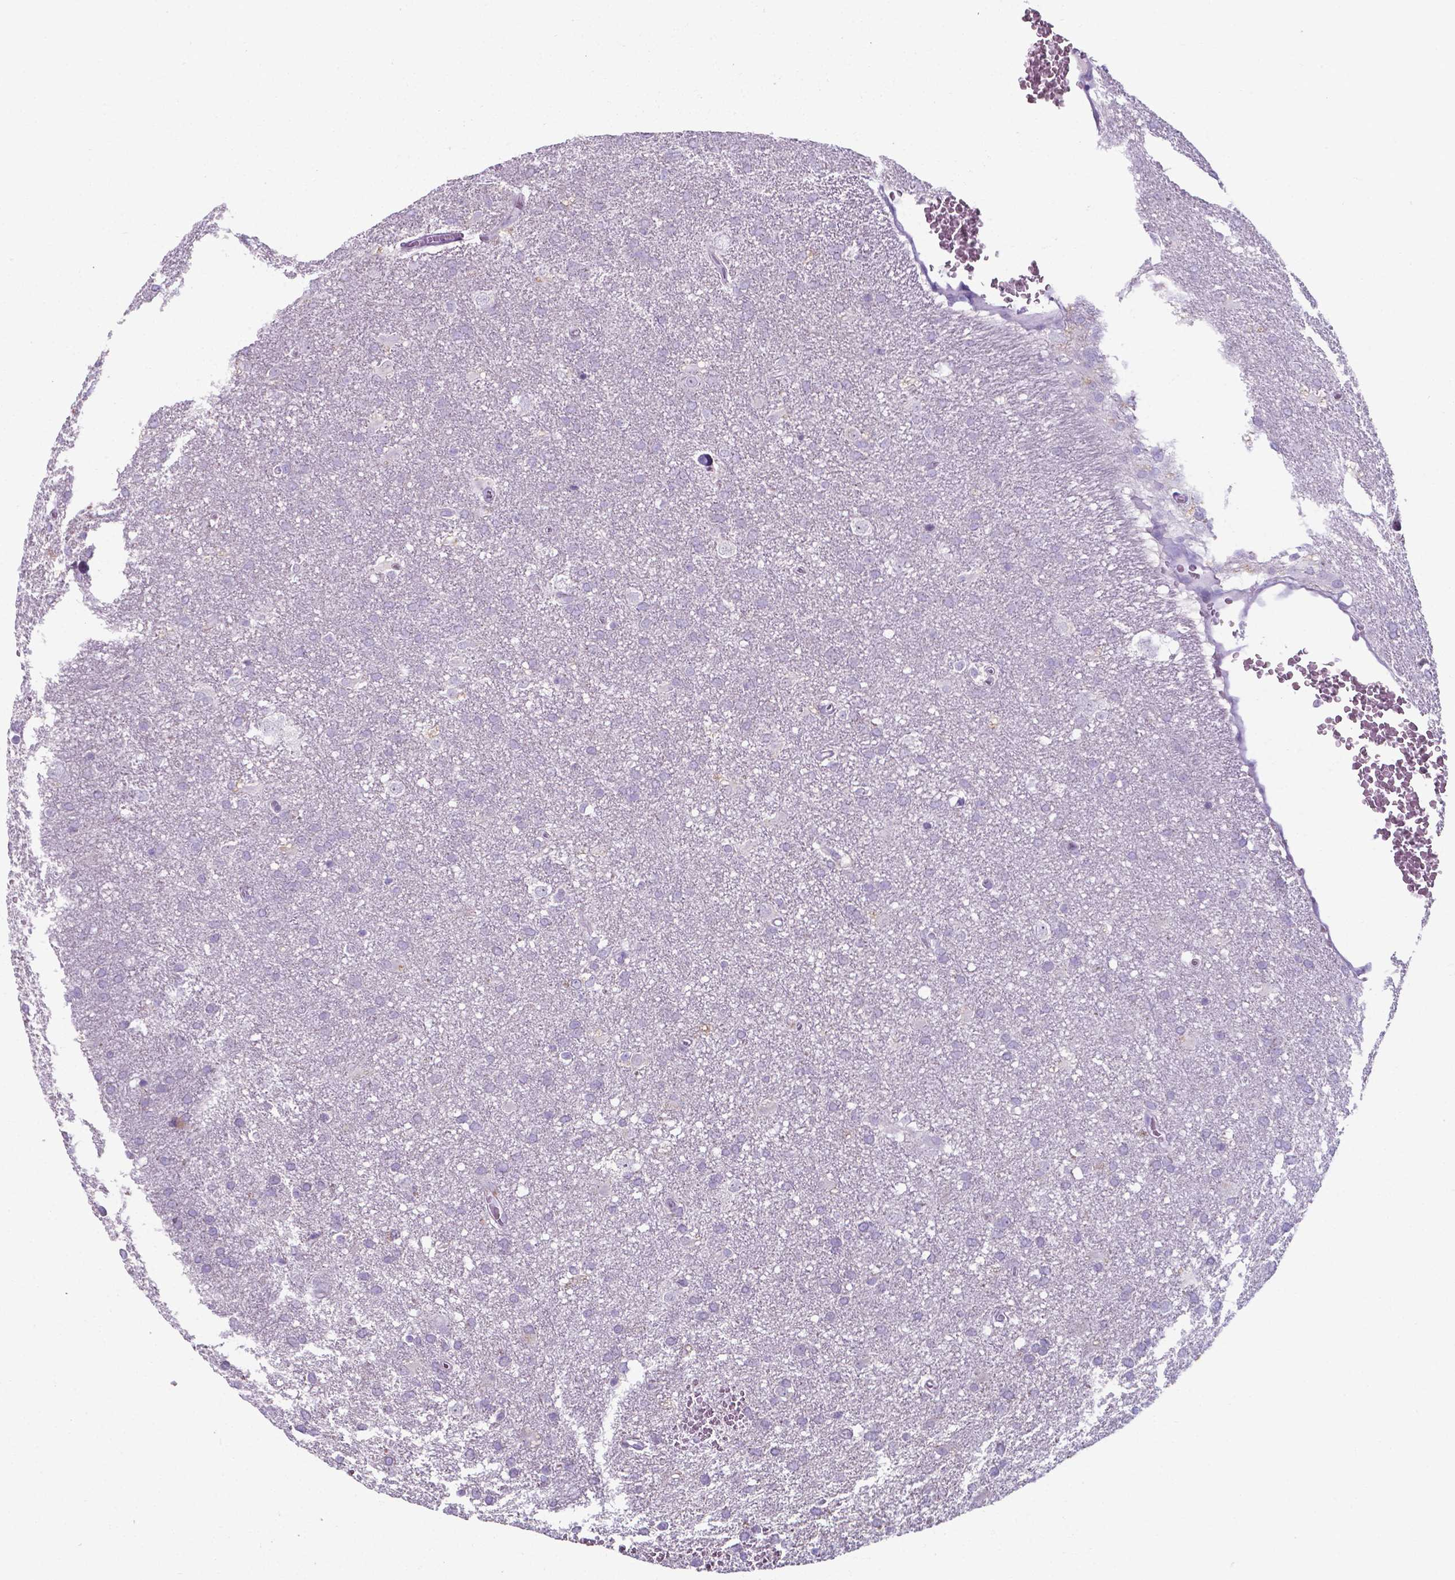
{"staining": {"intensity": "negative", "quantity": "none", "location": "none"}, "tissue": "glioma", "cell_type": "Tumor cells", "image_type": "cancer", "snomed": [{"axis": "morphology", "description": "Glioma, malignant, Low grade"}, {"axis": "topography", "description": "Brain"}], "caption": "Protein analysis of malignant glioma (low-grade) displays no significant staining in tumor cells.", "gene": "AP5B1", "patient": {"sex": "male", "age": 66}}